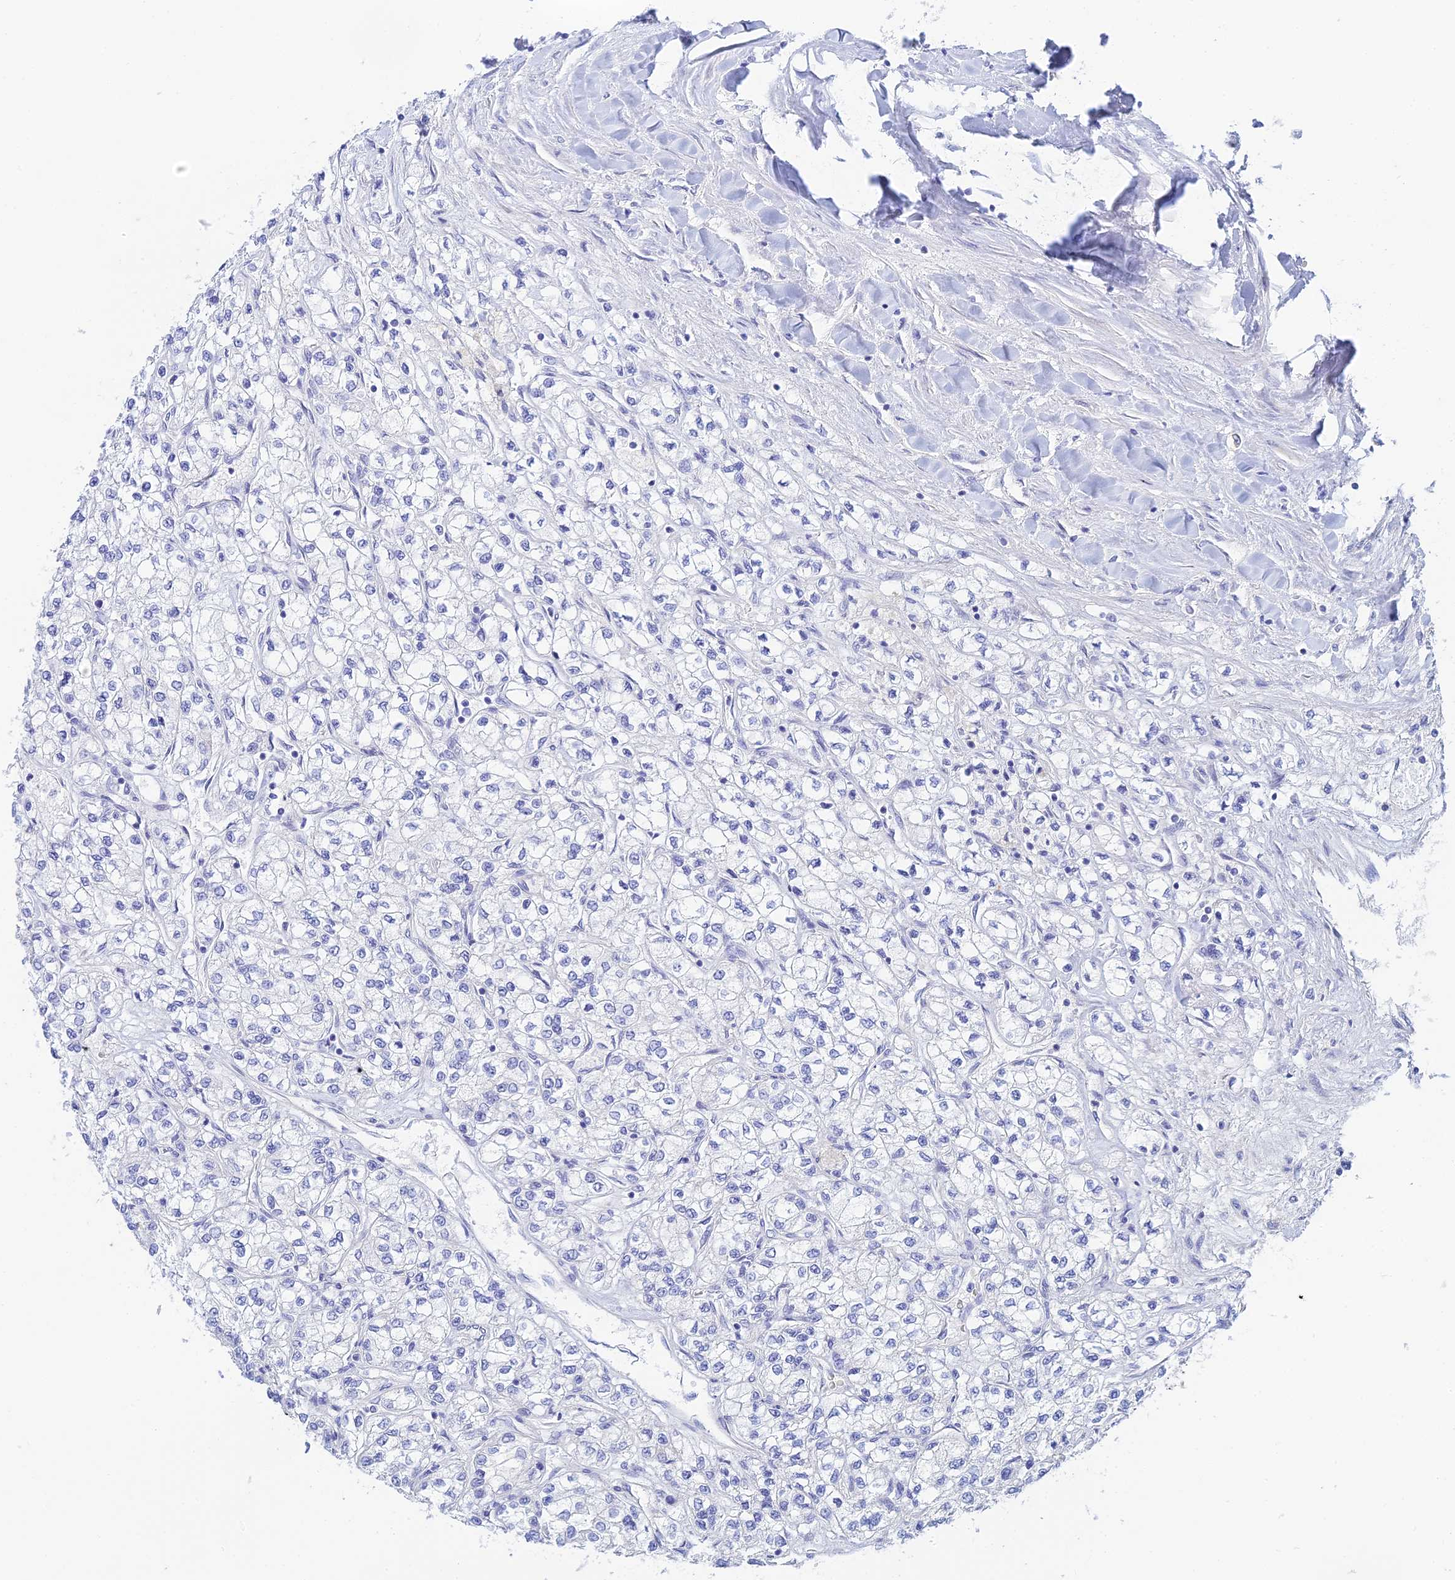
{"staining": {"intensity": "negative", "quantity": "none", "location": "none"}, "tissue": "renal cancer", "cell_type": "Tumor cells", "image_type": "cancer", "snomed": [{"axis": "morphology", "description": "Adenocarcinoma, NOS"}, {"axis": "topography", "description": "Kidney"}], "caption": "A micrograph of human renal cancer is negative for staining in tumor cells.", "gene": "CEP152", "patient": {"sex": "male", "age": 80}}